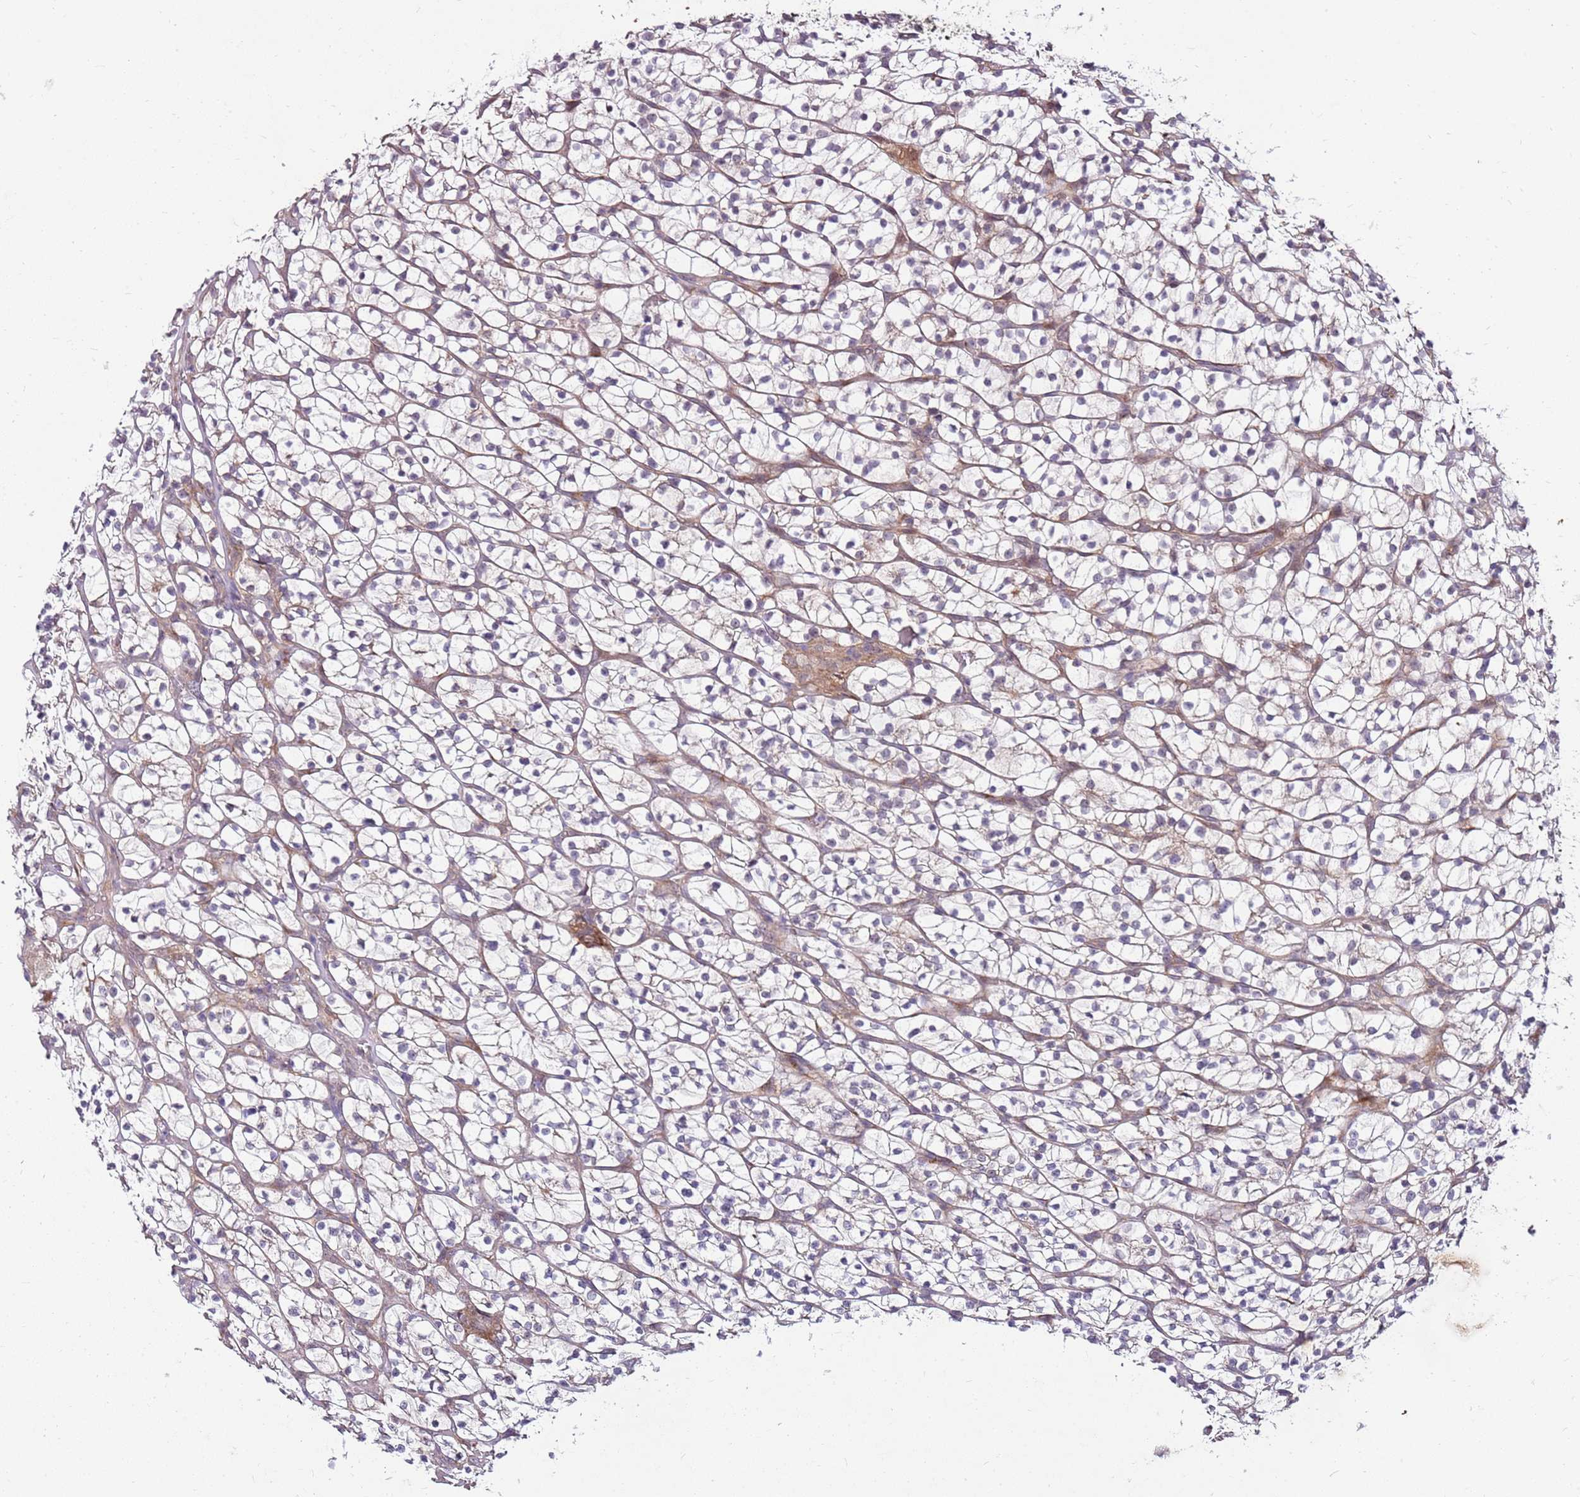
{"staining": {"intensity": "negative", "quantity": "none", "location": "none"}, "tissue": "renal cancer", "cell_type": "Tumor cells", "image_type": "cancer", "snomed": [{"axis": "morphology", "description": "Adenocarcinoma, NOS"}, {"axis": "topography", "description": "Kidney"}], "caption": "Protein analysis of renal adenocarcinoma demonstrates no significant positivity in tumor cells.", "gene": "FBXL22", "patient": {"sex": "female", "age": 64}}